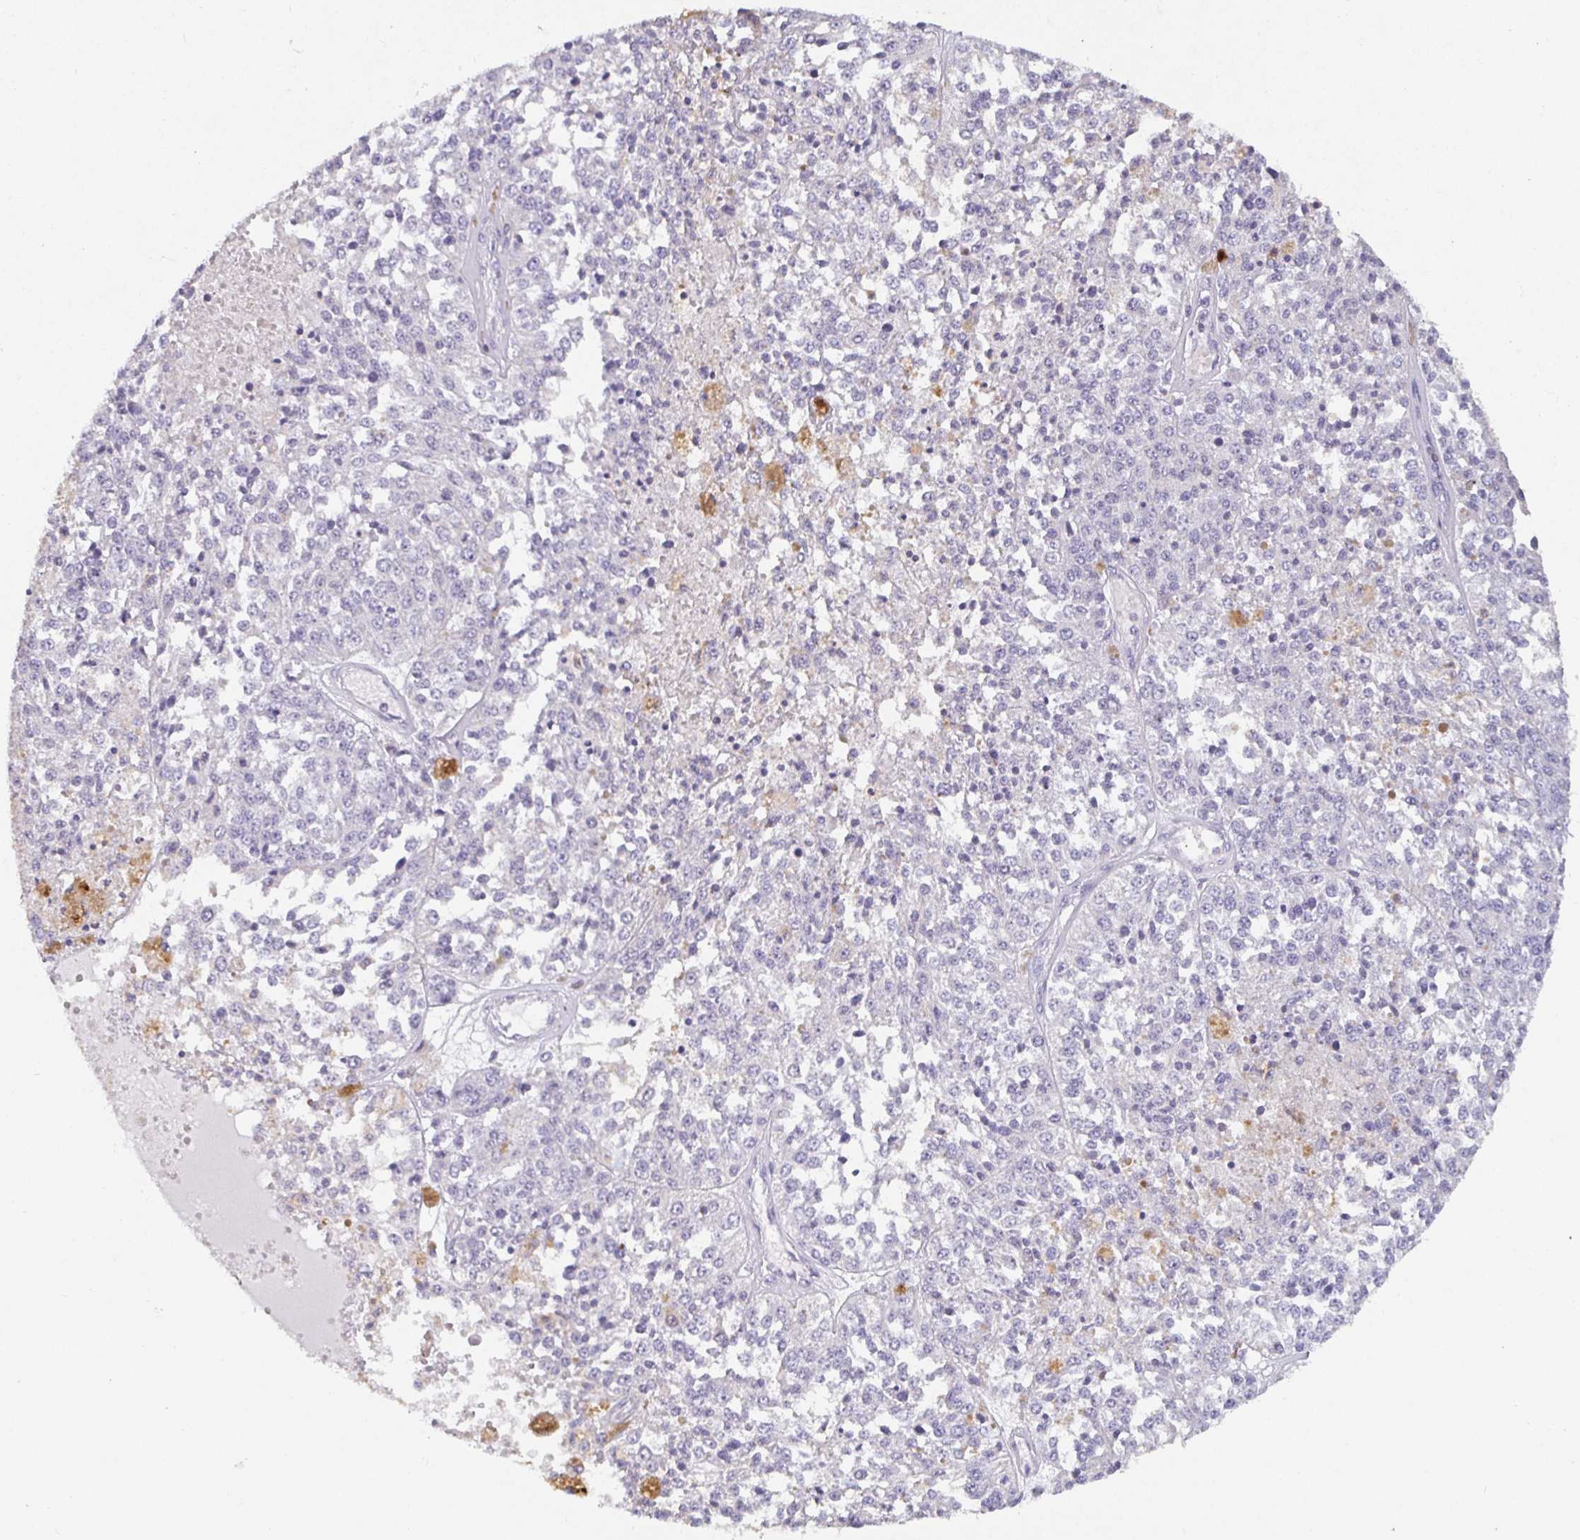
{"staining": {"intensity": "negative", "quantity": "none", "location": "none"}, "tissue": "melanoma", "cell_type": "Tumor cells", "image_type": "cancer", "snomed": [{"axis": "morphology", "description": "Malignant melanoma, Metastatic site"}, {"axis": "topography", "description": "Lymph node"}], "caption": "This is an immunohistochemistry (IHC) image of human malignant melanoma (metastatic site). There is no staining in tumor cells.", "gene": "SATB1", "patient": {"sex": "female", "age": 64}}